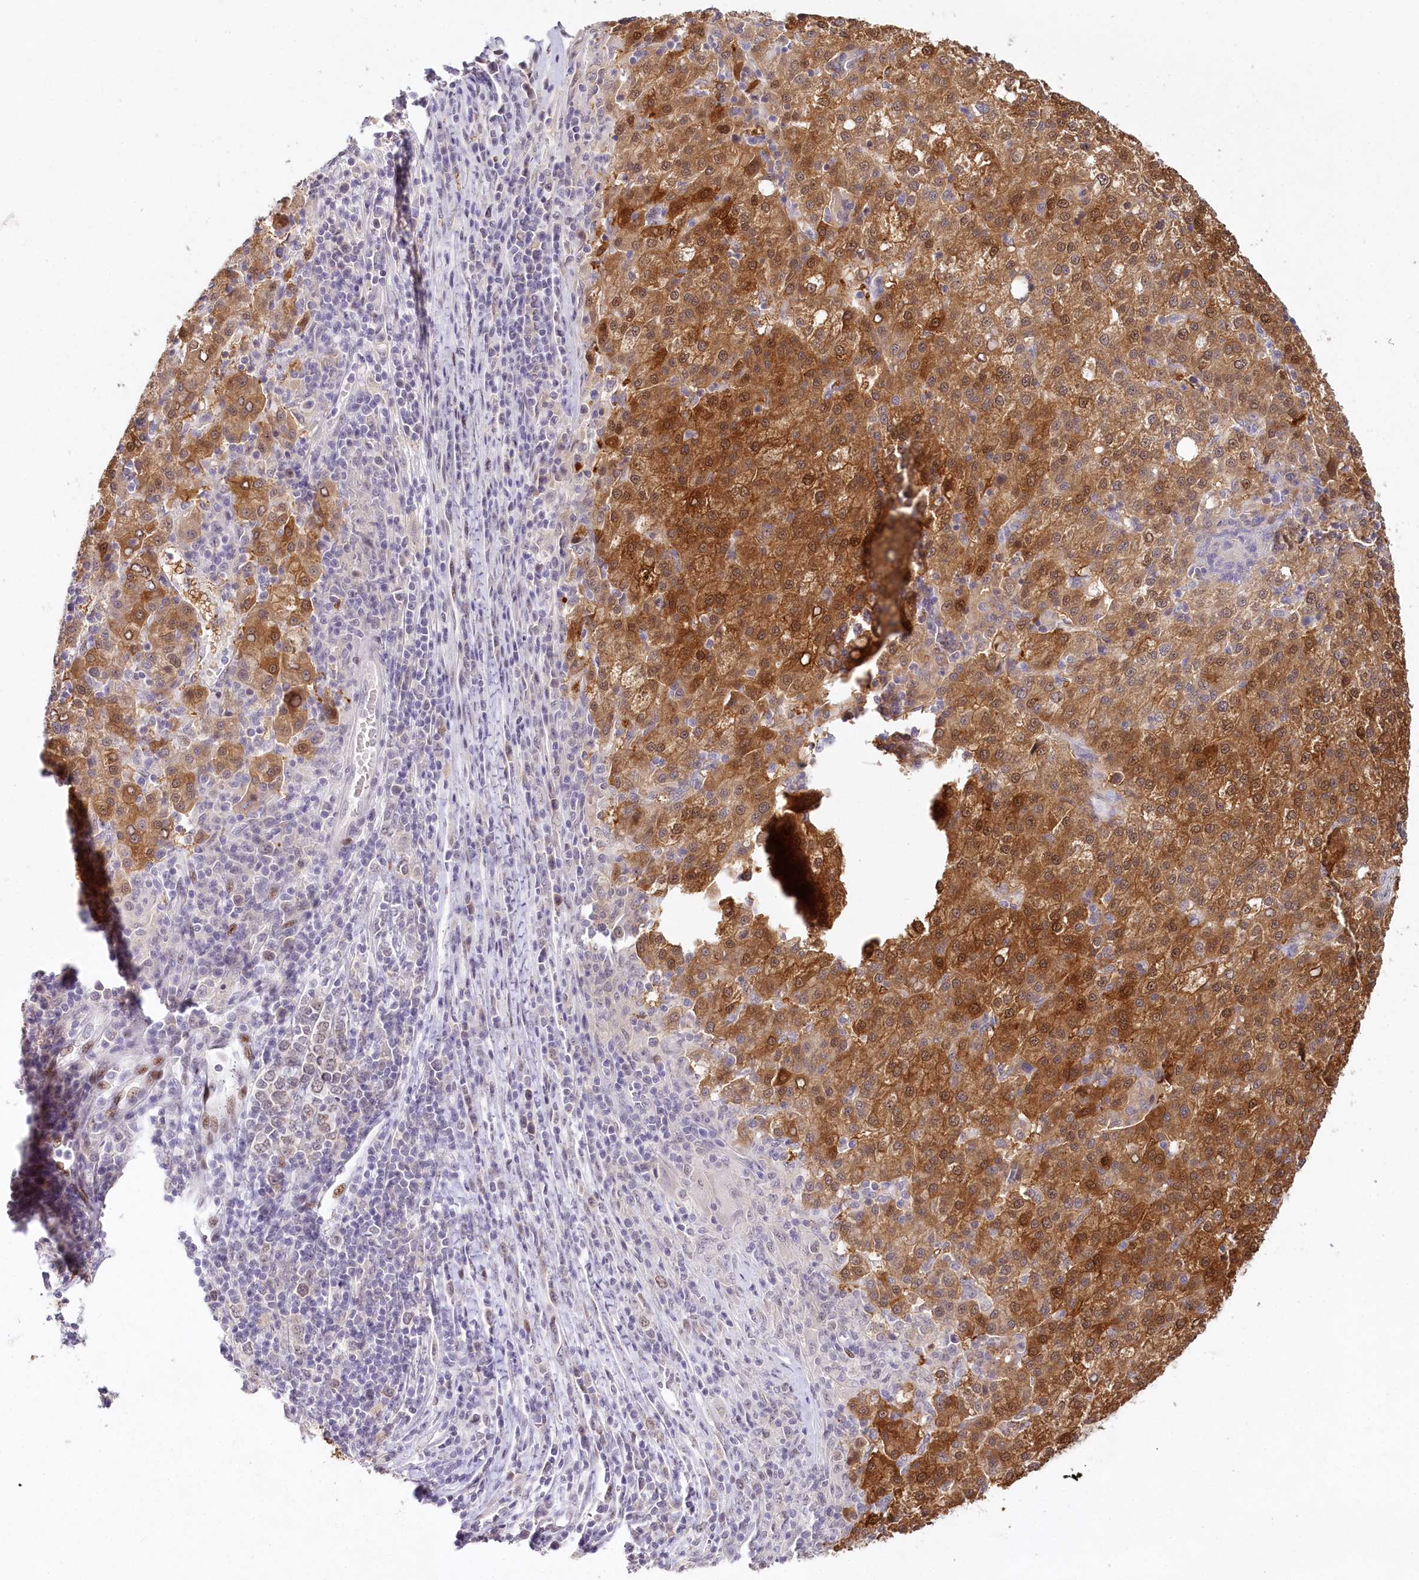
{"staining": {"intensity": "moderate", "quantity": ">75%", "location": "cytoplasmic/membranous"}, "tissue": "liver cancer", "cell_type": "Tumor cells", "image_type": "cancer", "snomed": [{"axis": "morphology", "description": "Carcinoma, Hepatocellular, NOS"}, {"axis": "topography", "description": "Liver"}], "caption": "Immunohistochemistry (DAB) staining of human hepatocellular carcinoma (liver) demonstrates moderate cytoplasmic/membranous protein staining in about >75% of tumor cells. The staining was performed using DAB to visualize the protein expression in brown, while the nuclei were stained in blue with hematoxylin (Magnification: 20x).", "gene": "HPD", "patient": {"sex": "female", "age": 58}}